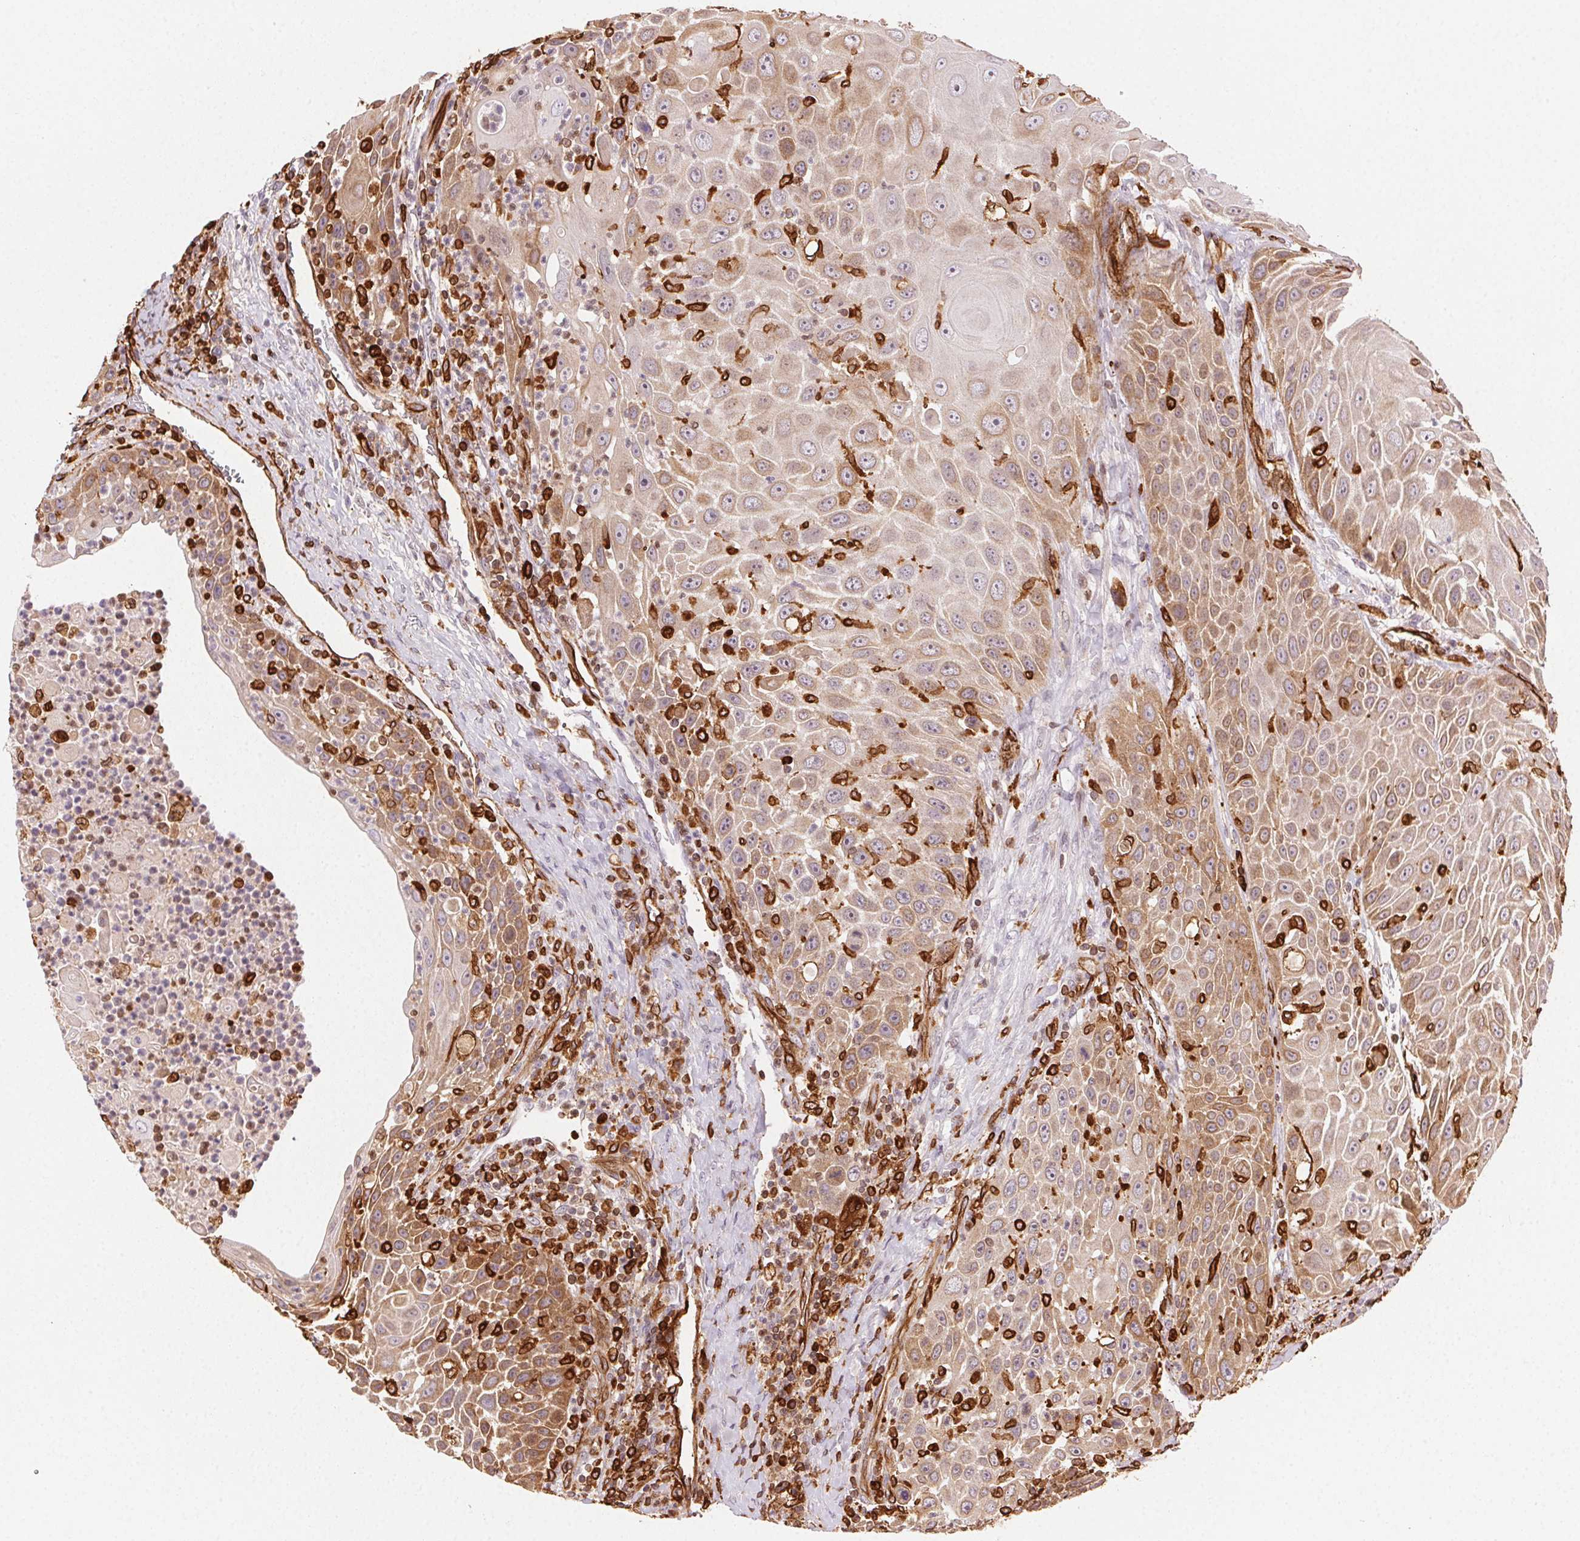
{"staining": {"intensity": "moderate", "quantity": "25%-75%", "location": "cytoplasmic/membranous"}, "tissue": "head and neck cancer", "cell_type": "Tumor cells", "image_type": "cancer", "snomed": [{"axis": "morphology", "description": "Squamous cell carcinoma, NOS"}, {"axis": "topography", "description": "Head-Neck"}], "caption": "A micrograph showing moderate cytoplasmic/membranous staining in approximately 25%-75% of tumor cells in squamous cell carcinoma (head and neck), as visualized by brown immunohistochemical staining.", "gene": "RNASET2", "patient": {"sex": "male", "age": 69}}